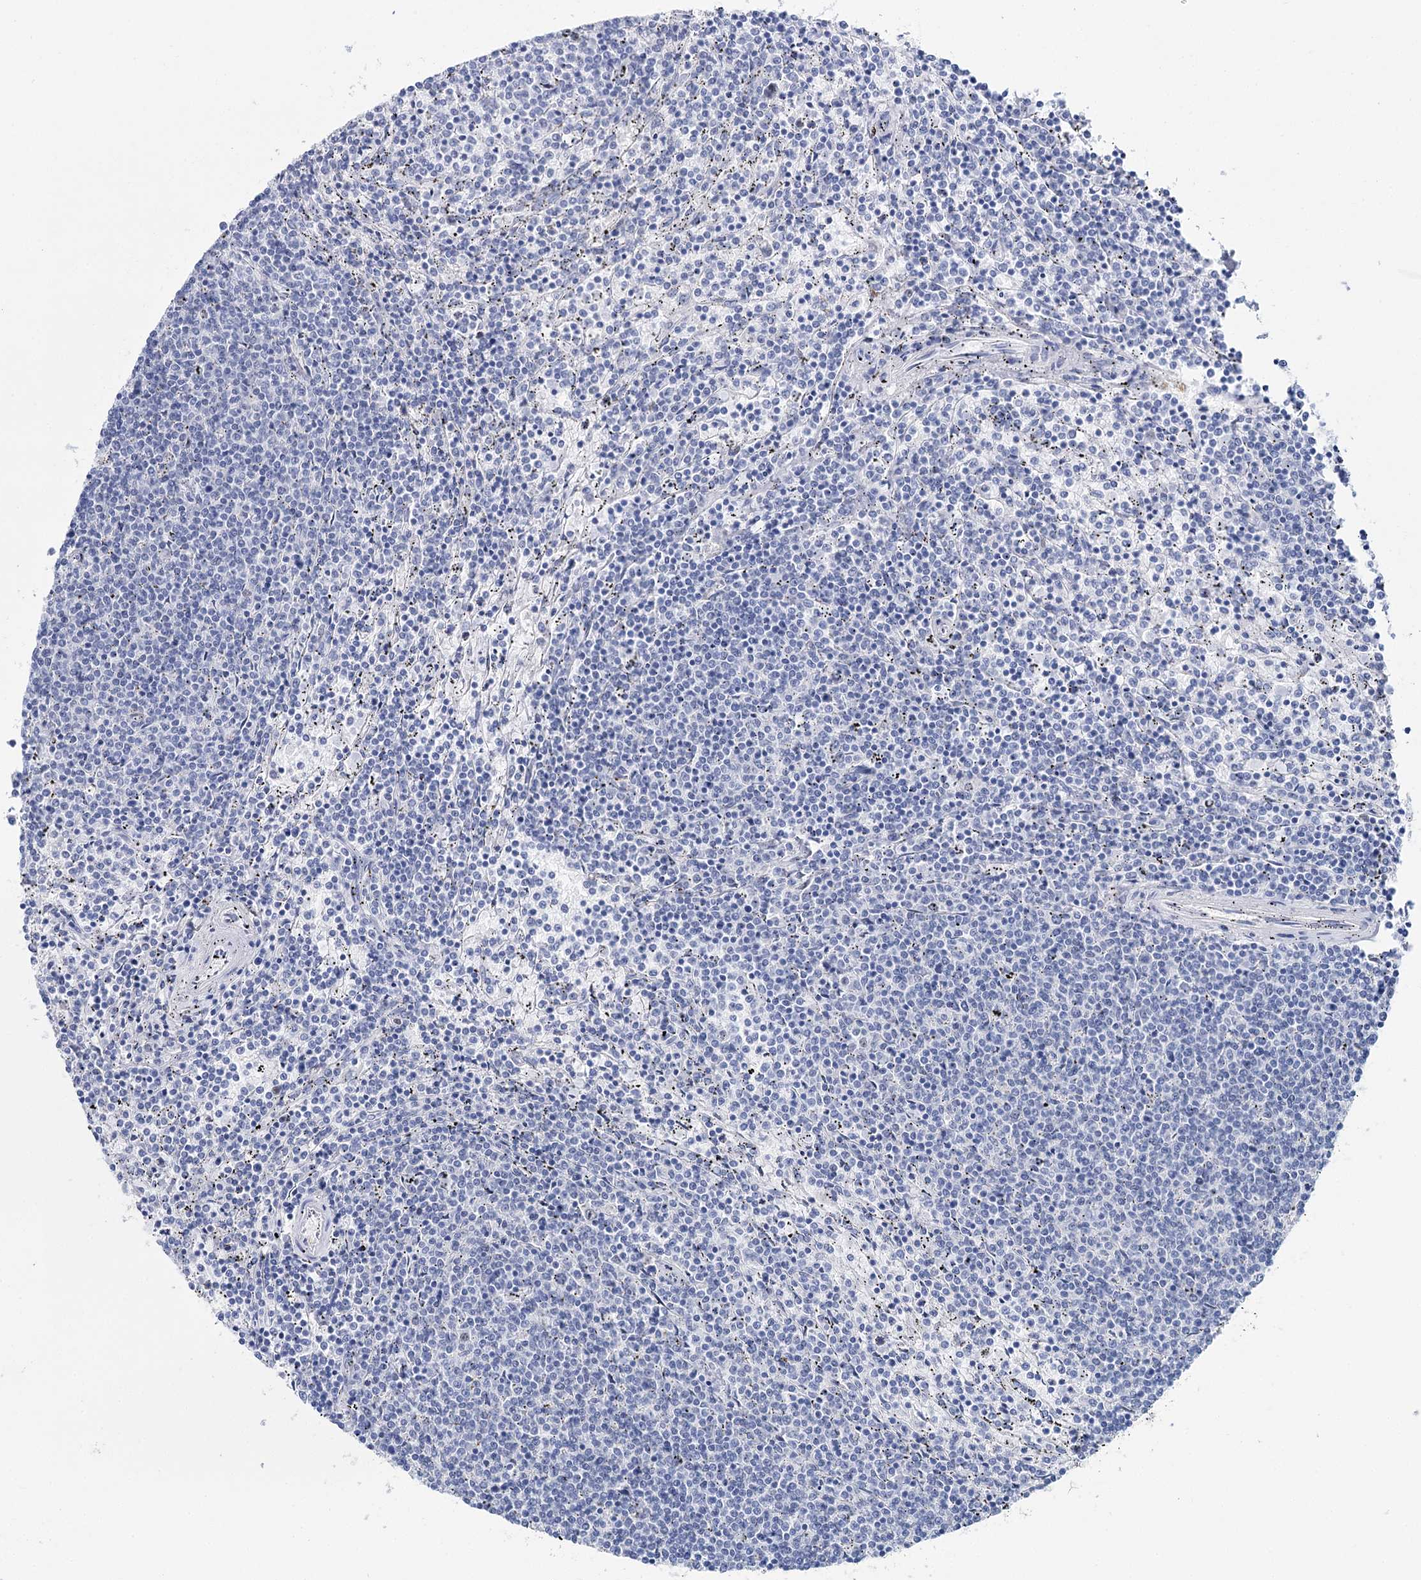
{"staining": {"intensity": "negative", "quantity": "none", "location": "none"}, "tissue": "lymphoma", "cell_type": "Tumor cells", "image_type": "cancer", "snomed": [{"axis": "morphology", "description": "Malignant lymphoma, non-Hodgkin's type, Low grade"}, {"axis": "topography", "description": "Spleen"}], "caption": "Micrograph shows no significant protein positivity in tumor cells of low-grade malignant lymphoma, non-Hodgkin's type.", "gene": "UGDH", "patient": {"sex": "female", "age": 50}}